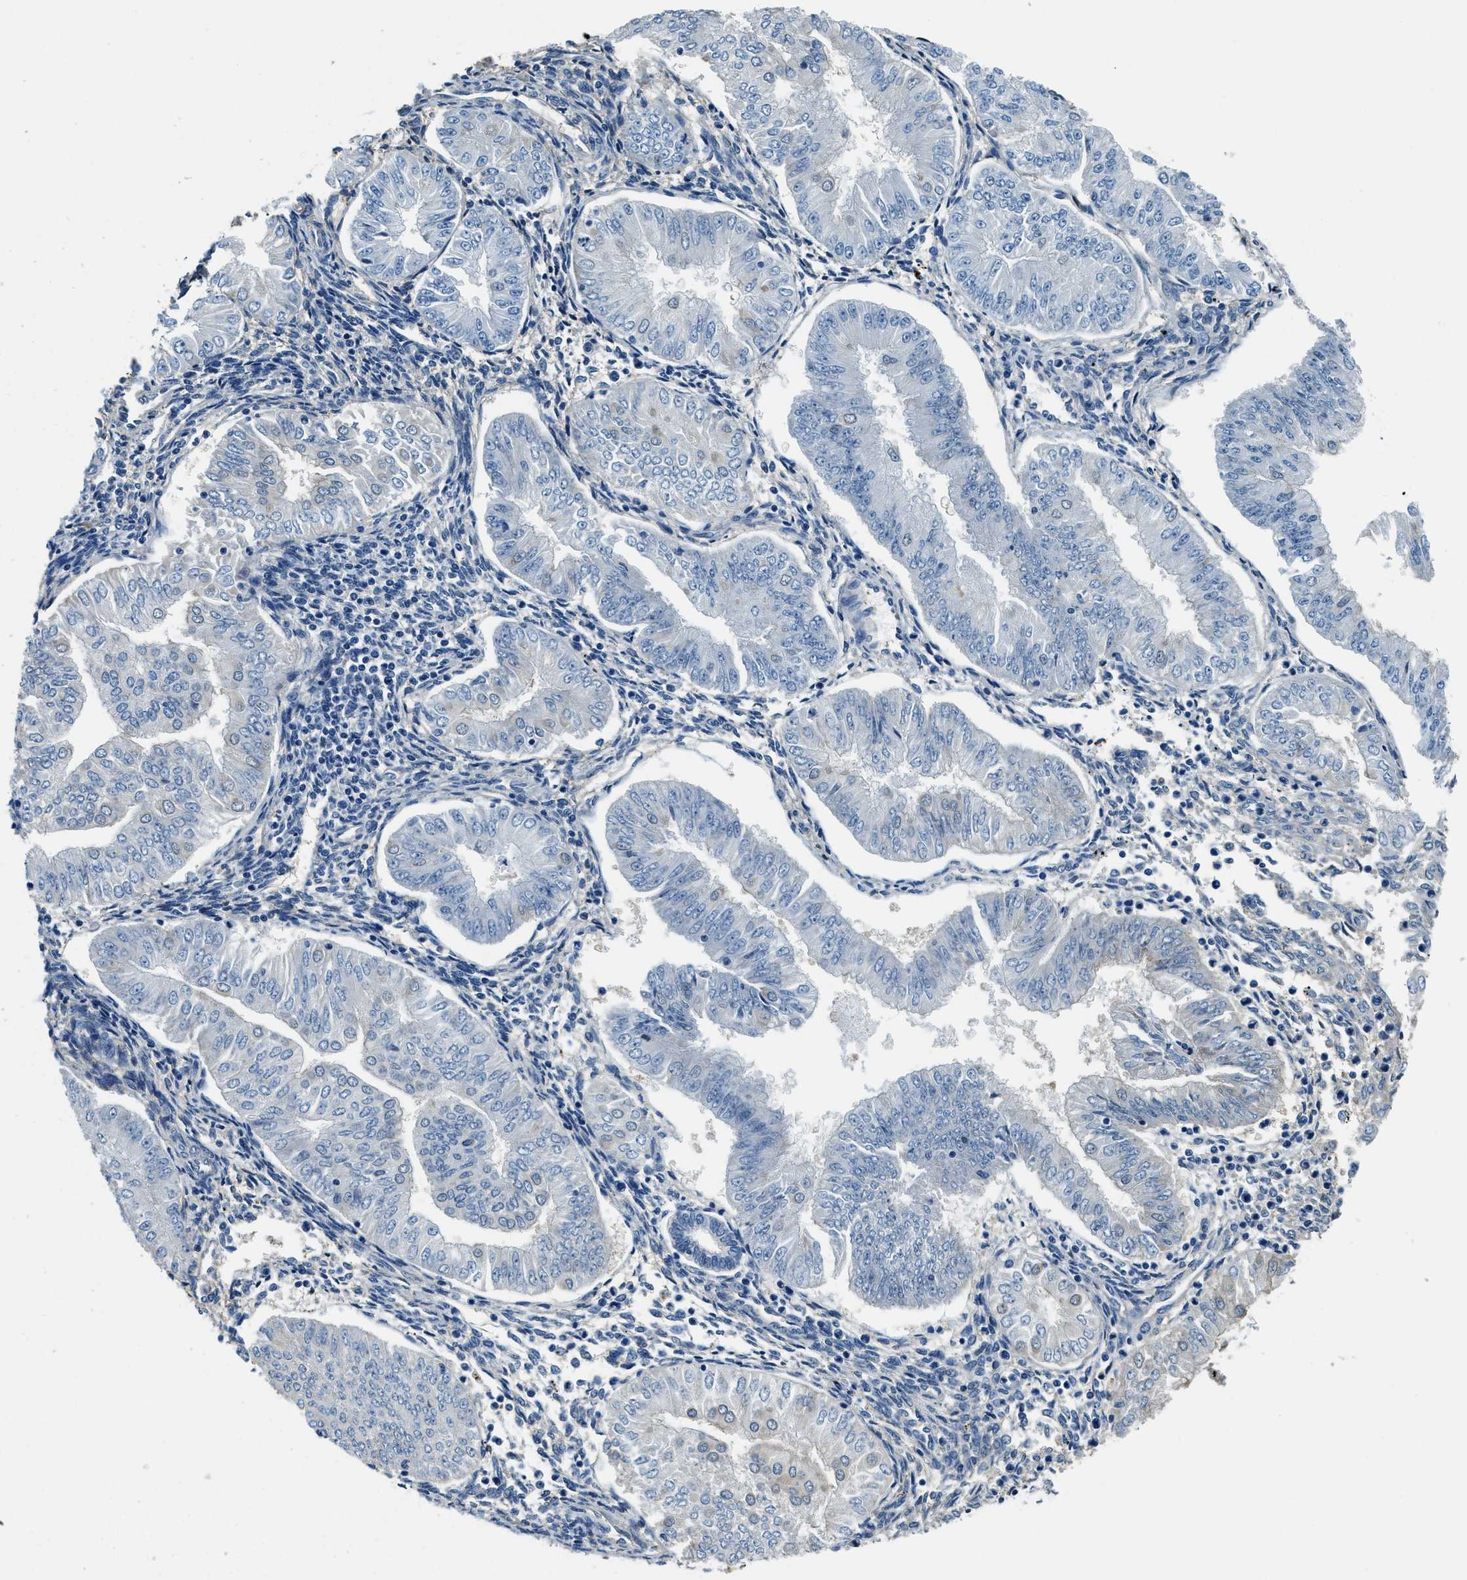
{"staining": {"intensity": "negative", "quantity": "none", "location": "none"}, "tissue": "endometrial cancer", "cell_type": "Tumor cells", "image_type": "cancer", "snomed": [{"axis": "morphology", "description": "Normal tissue, NOS"}, {"axis": "morphology", "description": "Adenocarcinoma, NOS"}, {"axis": "topography", "description": "Endometrium"}], "caption": "IHC photomicrograph of neoplastic tissue: endometrial cancer stained with DAB exhibits no significant protein staining in tumor cells.", "gene": "TWF1", "patient": {"sex": "female", "age": 53}}